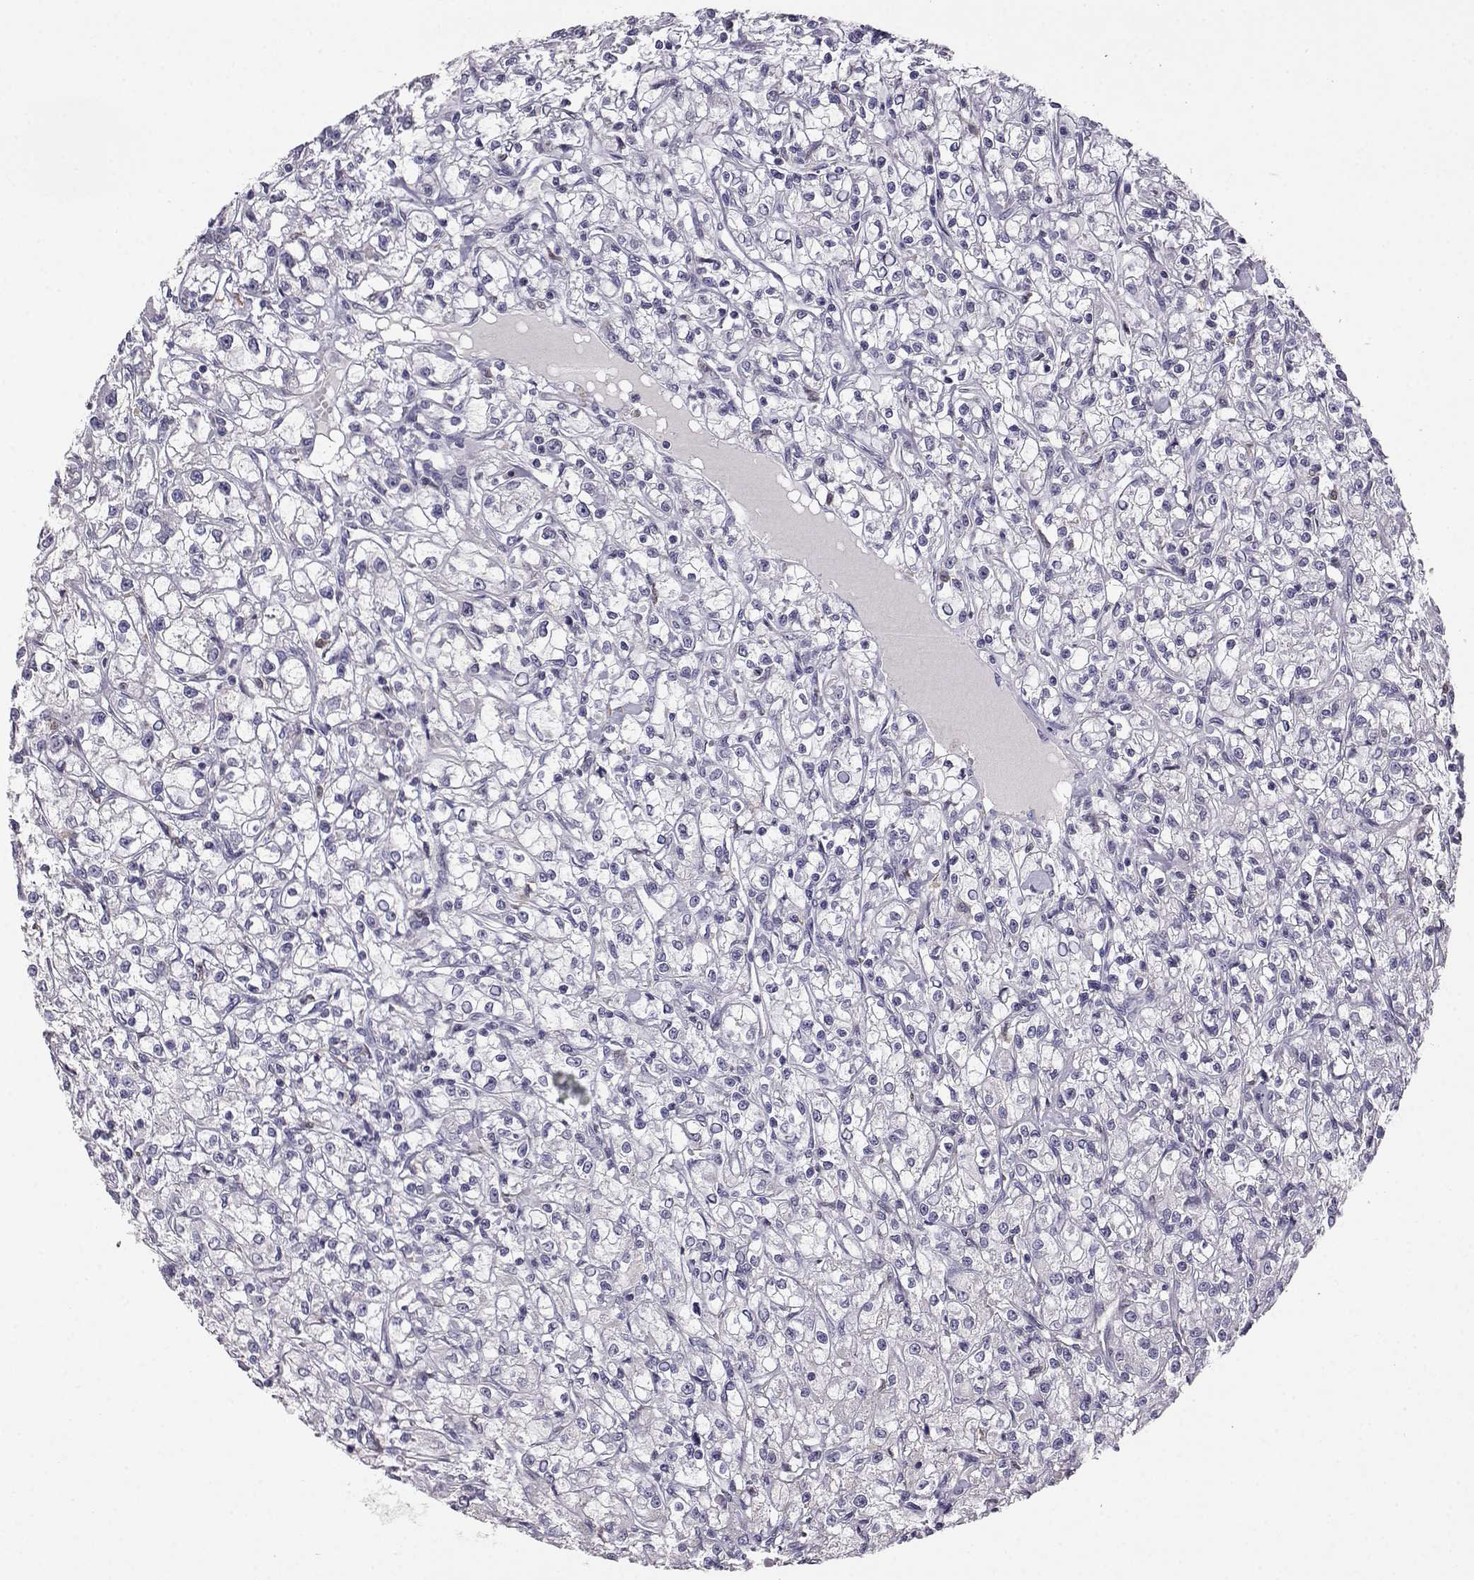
{"staining": {"intensity": "negative", "quantity": "none", "location": "none"}, "tissue": "renal cancer", "cell_type": "Tumor cells", "image_type": "cancer", "snomed": [{"axis": "morphology", "description": "Adenocarcinoma, NOS"}, {"axis": "topography", "description": "Kidney"}], "caption": "A histopathology image of adenocarcinoma (renal) stained for a protein demonstrates no brown staining in tumor cells.", "gene": "AKR1B1", "patient": {"sex": "female", "age": 59}}